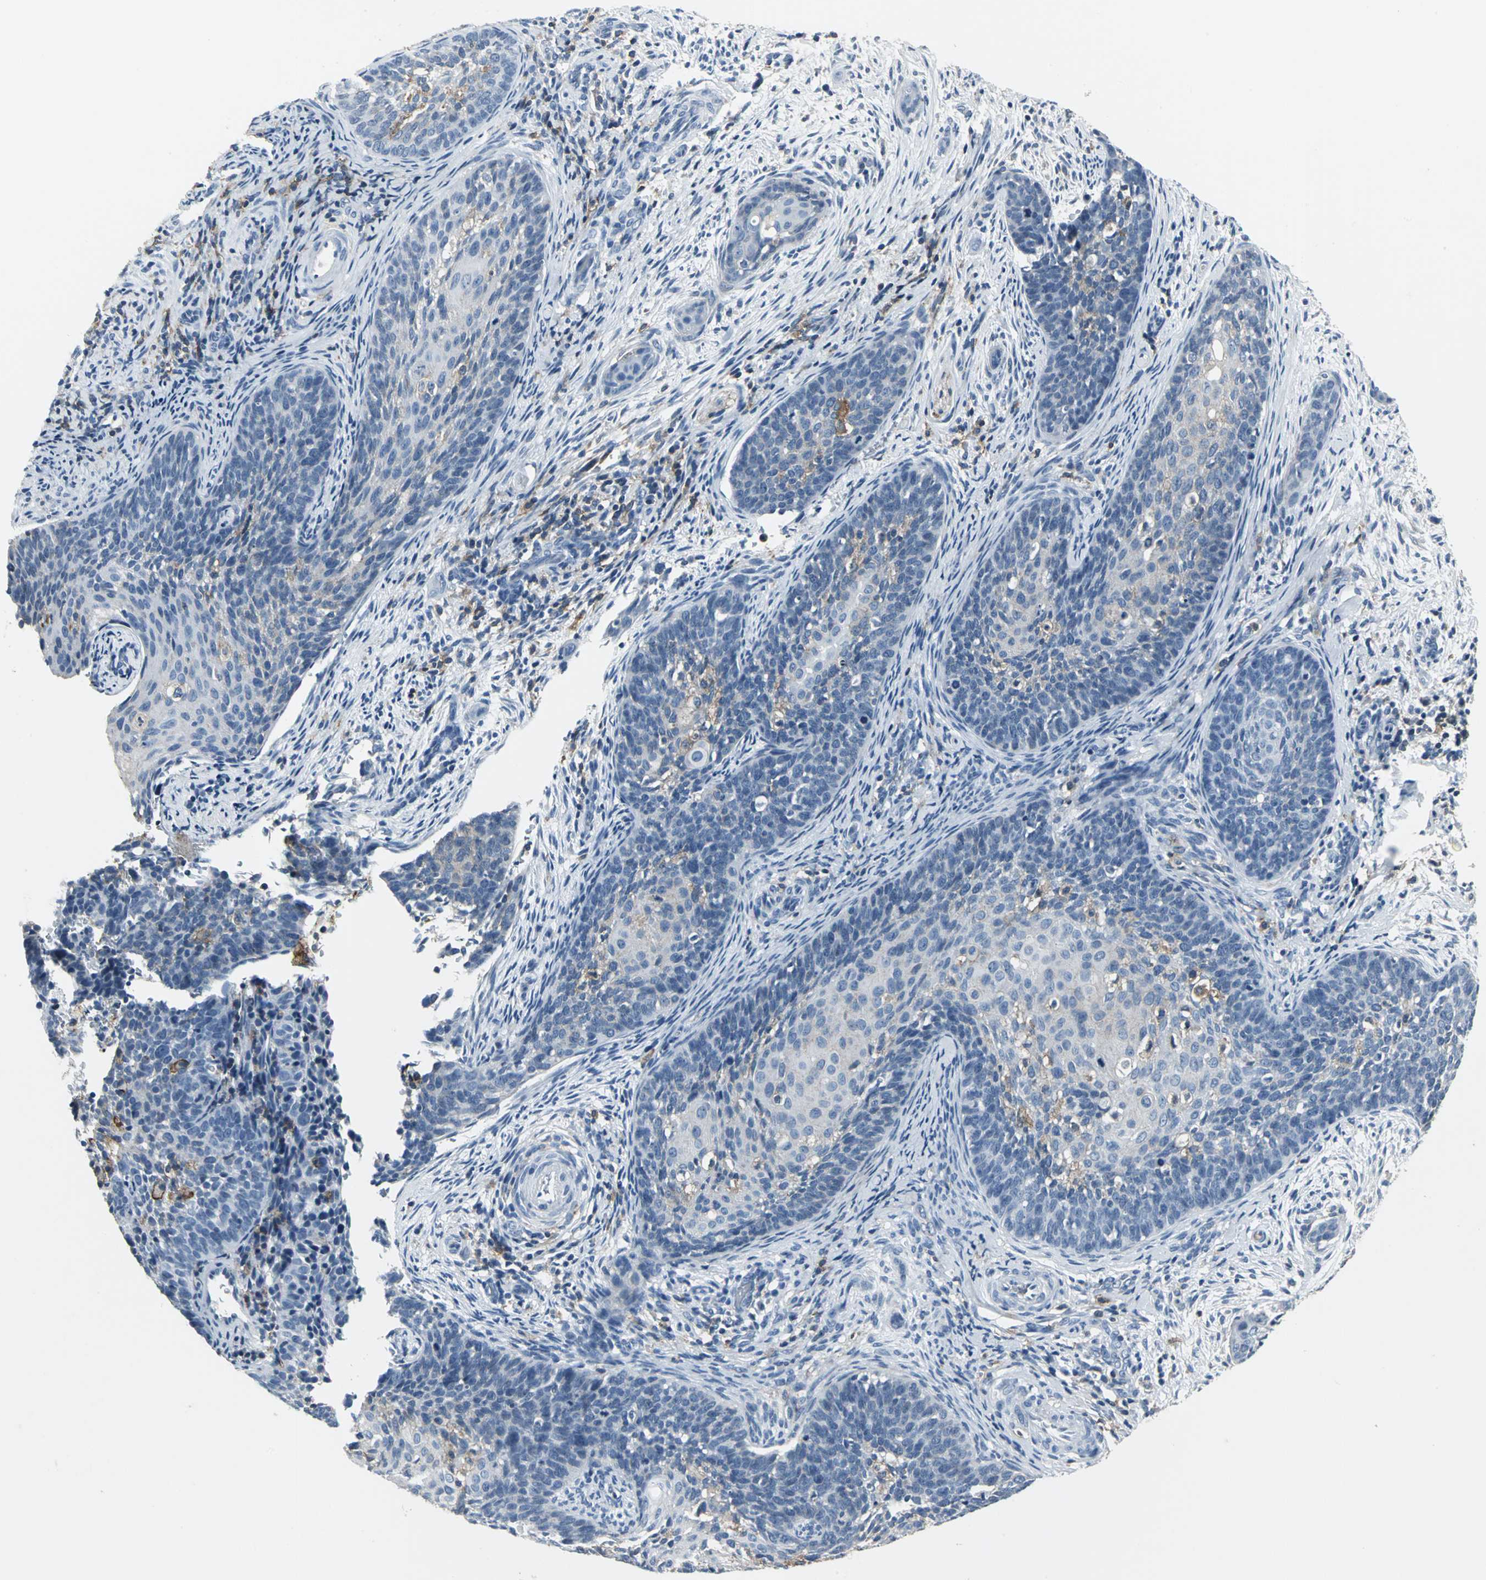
{"staining": {"intensity": "weak", "quantity": "<25%", "location": "cytoplasmic/membranous"}, "tissue": "cervical cancer", "cell_type": "Tumor cells", "image_type": "cancer", "snomed": [{"axis": "morphology", "description": "Squamous cell carcinoma, NOS"}, {"axis": "topography", "description": "Cervix"}], "caption": "A photomicrograph of human cervical cancer (squamous cell carcinoma) is negative for staining in tumor cells.", "gene": "IQGAP2", "patient": {"sex": "female", "age": 33}}